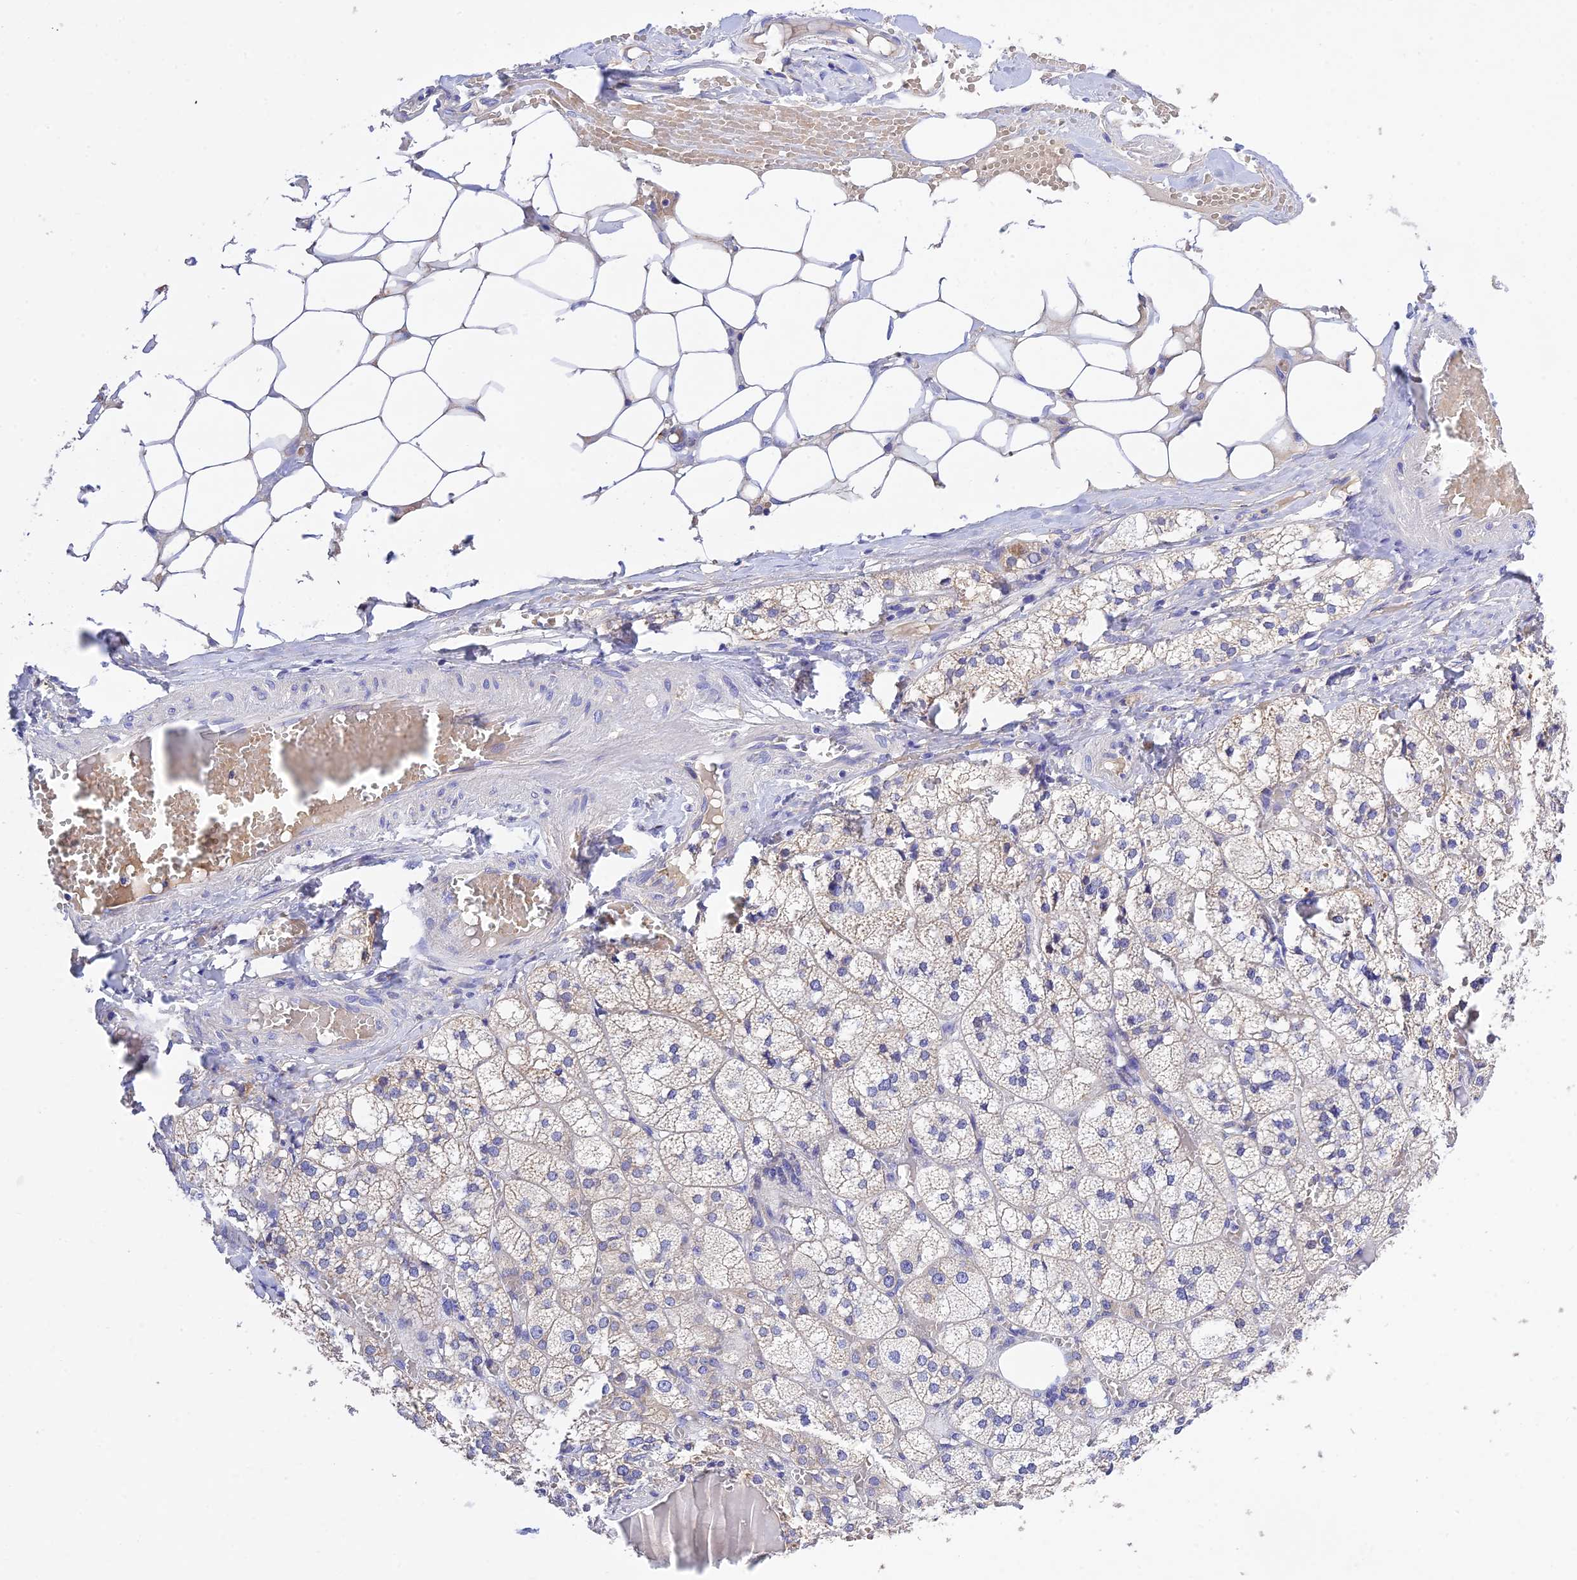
{"staining": {"intensity": "moderate", "quantity": "<25%", "location": "cytoplasmic/membranous"}, "tissue": "adrenal gland", "cell_type": "Glandular cells", "image_type": "normal", "snomed": [{"axis": "morphology", "description": "Normal tissue, NOS"}, {"axis": "topography", "description": "Adrenal gland"}], "caption": "Glandular cells exhibit moderate cytoplasmic/membranous expression in approximately <25% of cells in normal adrenal gland.", "gene": "MS4A5", "patient": {"sex": "female", "age": 61}}